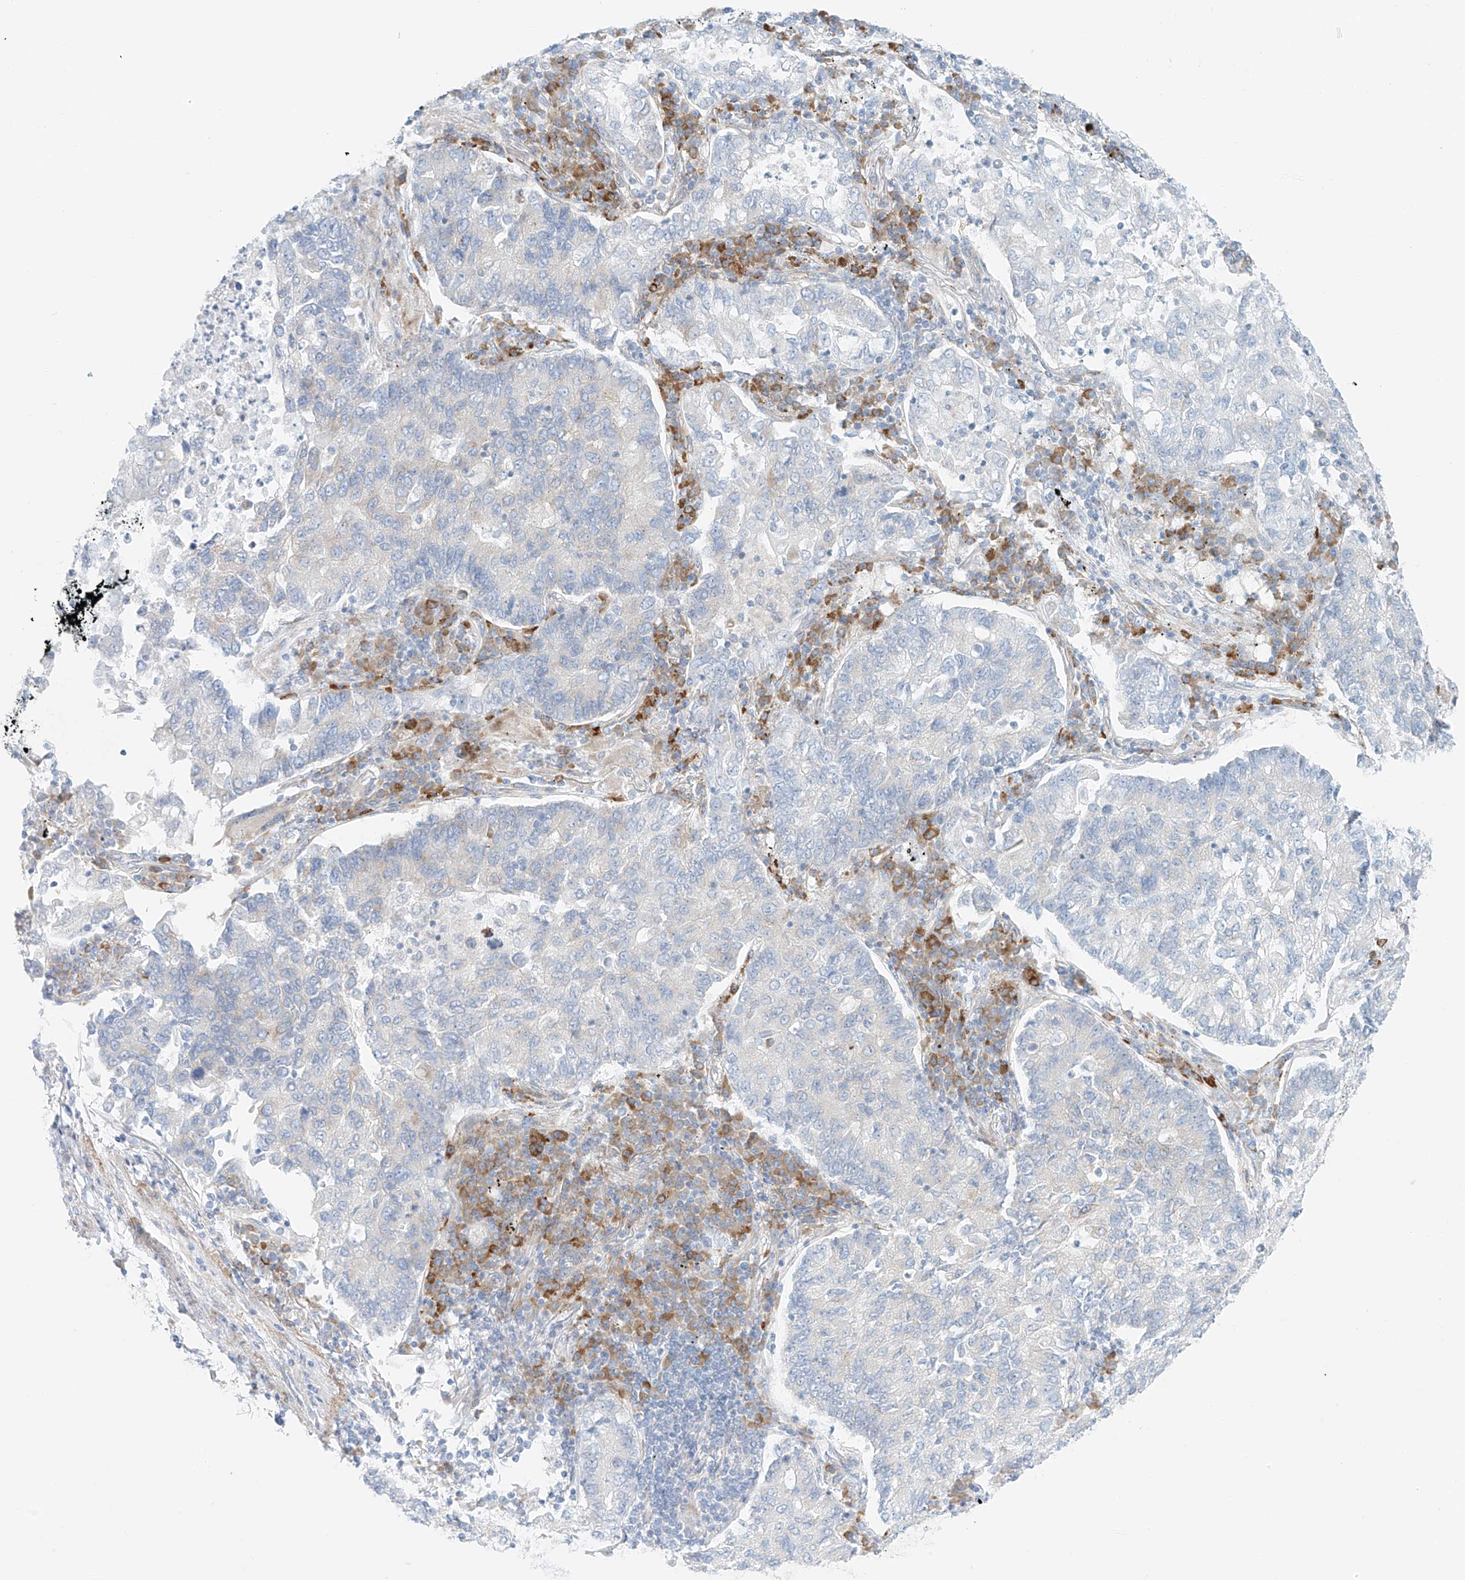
{"staining": {"intensity": "negative", "quantity": "none", "location": "none"}, "tissue": "lung cancer", "cell_type": "Tumor cells", "image_type": "cancer", "snomed": [{"axis": "morphology", "description": "Adenocarcinoma, NOS"}, {"axis": "topography", "description": "Lung"}], "caption": "The IHC photomicrograph has no significant expression in tumor cells of lung adenocarcinoma tissue.", "gene": "EIPR1", "patient": {"sex": "male", "age": 49}}